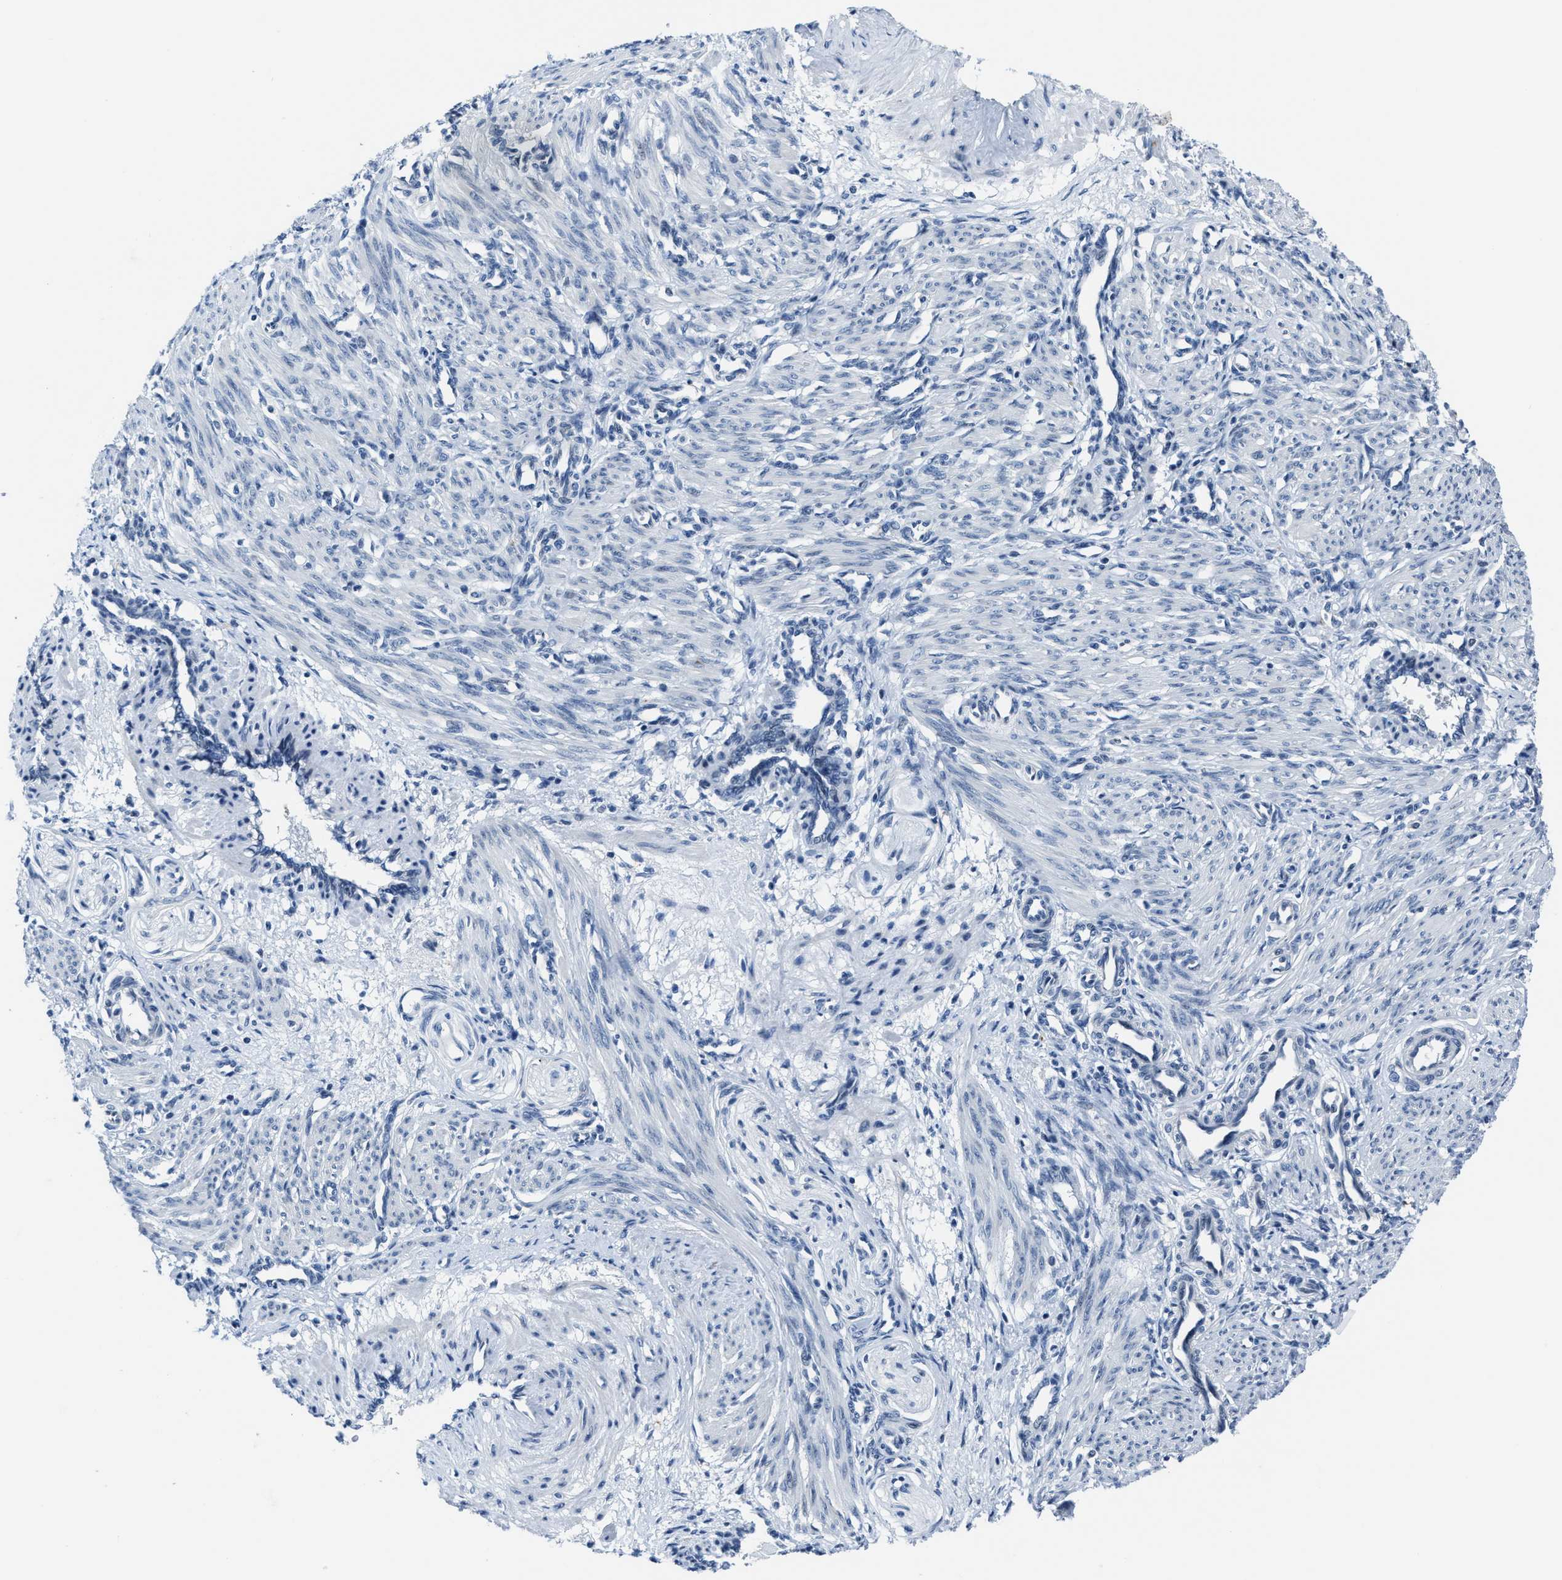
{"staining": {"intensity": "negative", "quantity": "none", "location": "none"}, "tissue": "smooth muscle", "cell_type": "Smooth muscle cells", "image_type": "normal", "snomed": [{"axis": "morphology", "description": "Normal tissue, NOS"}, {"axis": "topography", "description": "Endometrium"}], "caption": "Immunohistochemical staining of unremarkable human smooth muscle demonstrates no significant staining in smooth muscle cells. Brightfield microscopy of immunohistochemistry stained with DAB (brown) and hematoxylin (blue), captured at high magnification.", "gene": "ASZ1", "patient": {"sex": "female", "age": 33}}